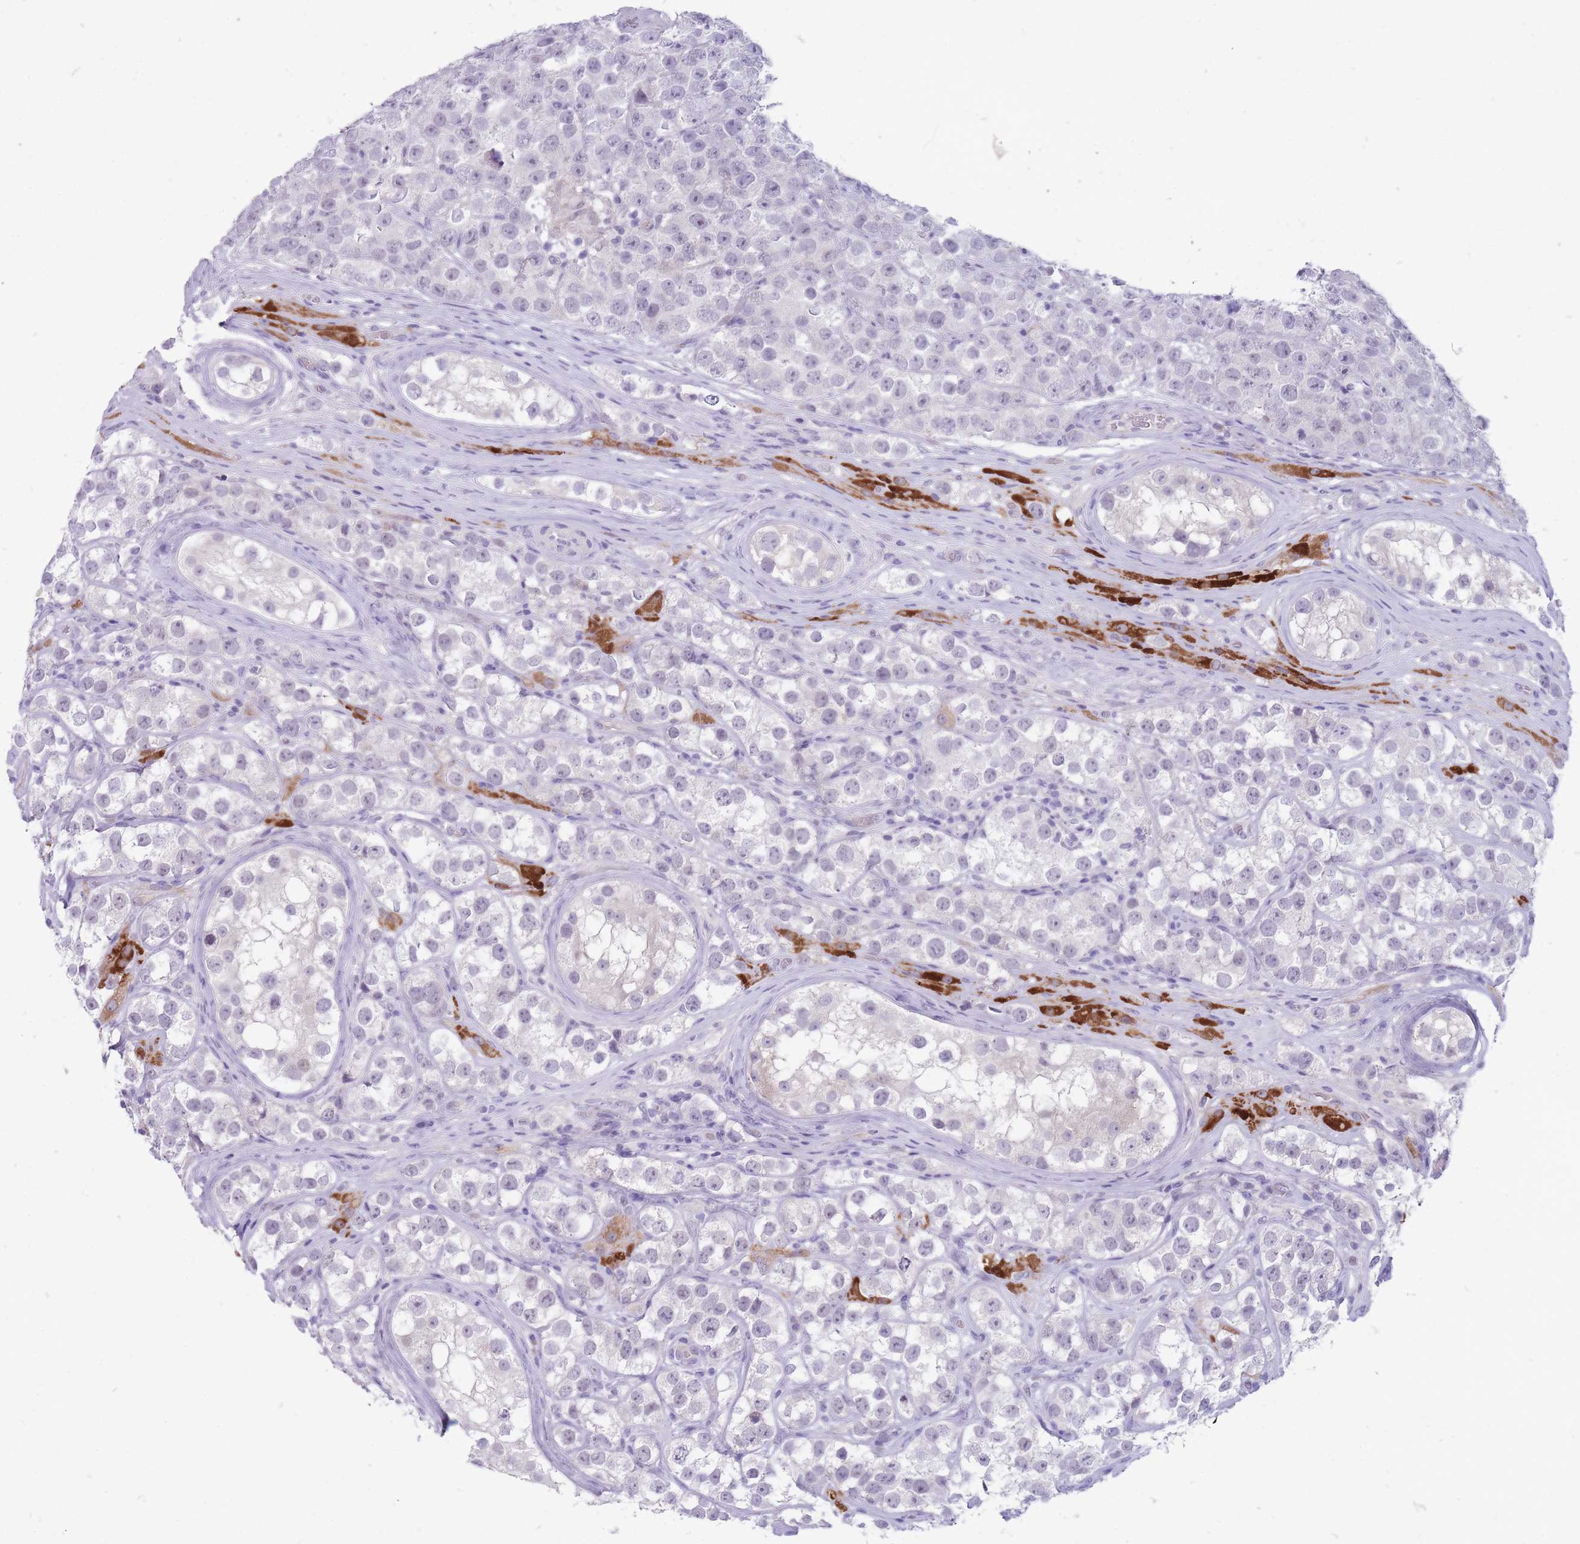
{"staining": {"intensity": "negative", "quantity": "none", "location": "none"}, "tissue": "testis cancer", "cell_type": "Tumor cells", "image_type": "cancer", "snomed": [{"axis": "morphology", "description": "Seminoma, NOS"}, {"axis": "topography", "description": "Testis"}], "caption": "This is a image of immunohistochemistry (IHC) staining of testis cancer, which shows no staining in tumor cells. Brightfield microscopy of immunohistochemistry (IHC) stained with DAB (3,3'-diaminobenzidine) (brown) and hematoxylin (blue), captured at high magnification.", "gene": "ERICH4", "patient": {"sex": "male", "age": 28}}